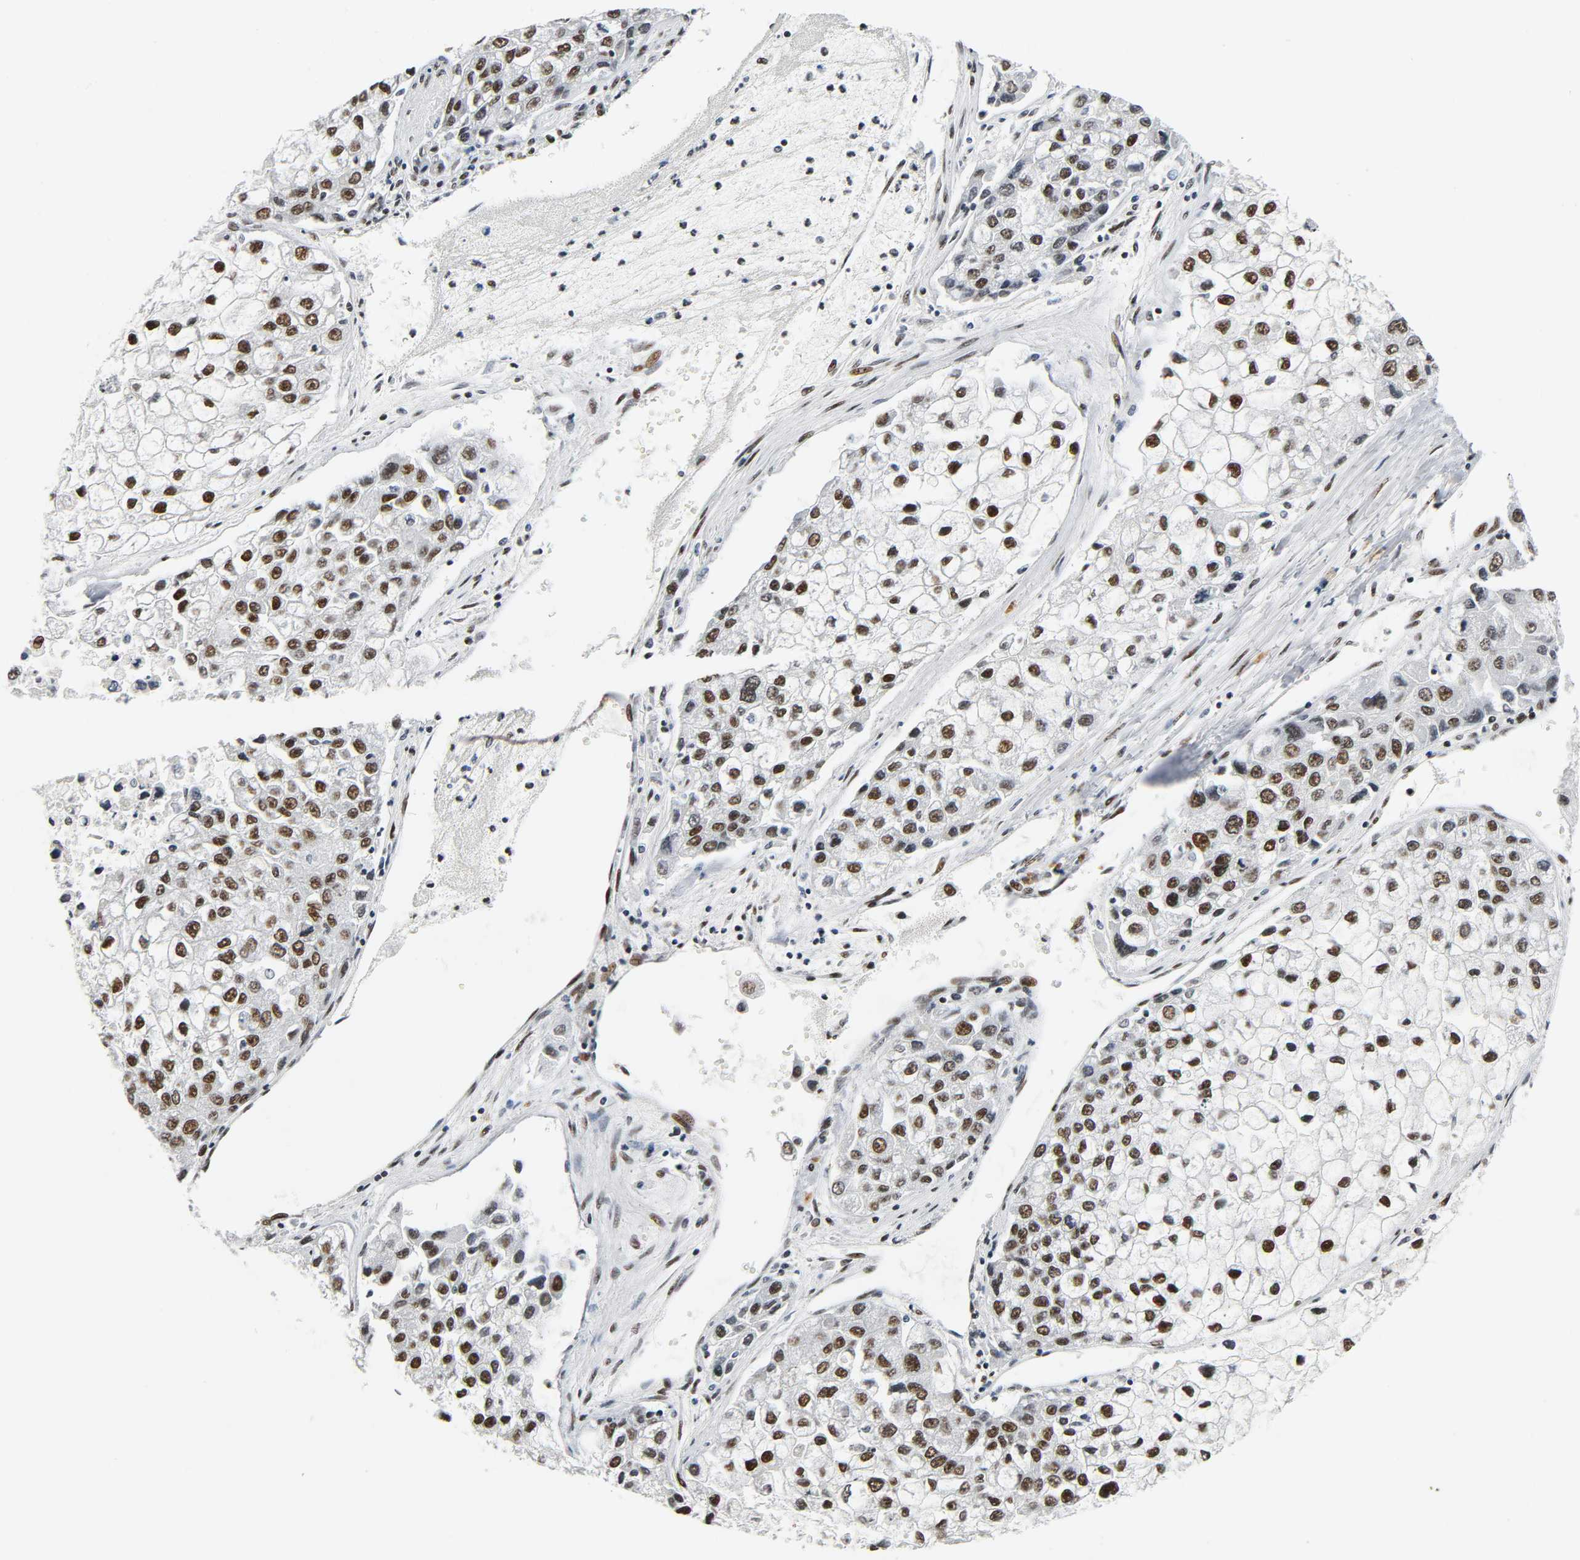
{"staining": {"intensity": "strong", "quantity": ">75%", "location": "nuclear"}, "tissue": "liver cancer", "cell_type": "Tumor cells", "image_type": "cancer", "snomed": [{"axis": "morphology", "description": "Carcinoma, Hepatocellular, NOS"}, {"axis": "topography", "description": "Liver"}], "caption": "Human hepatocellular carcinoma (liver) stained with a brown dye displays strong nuclear positive staining in approximately >75% of tumor cells.", "gene": "CDK9", "patient": {"sex": "female", "age": 66}}